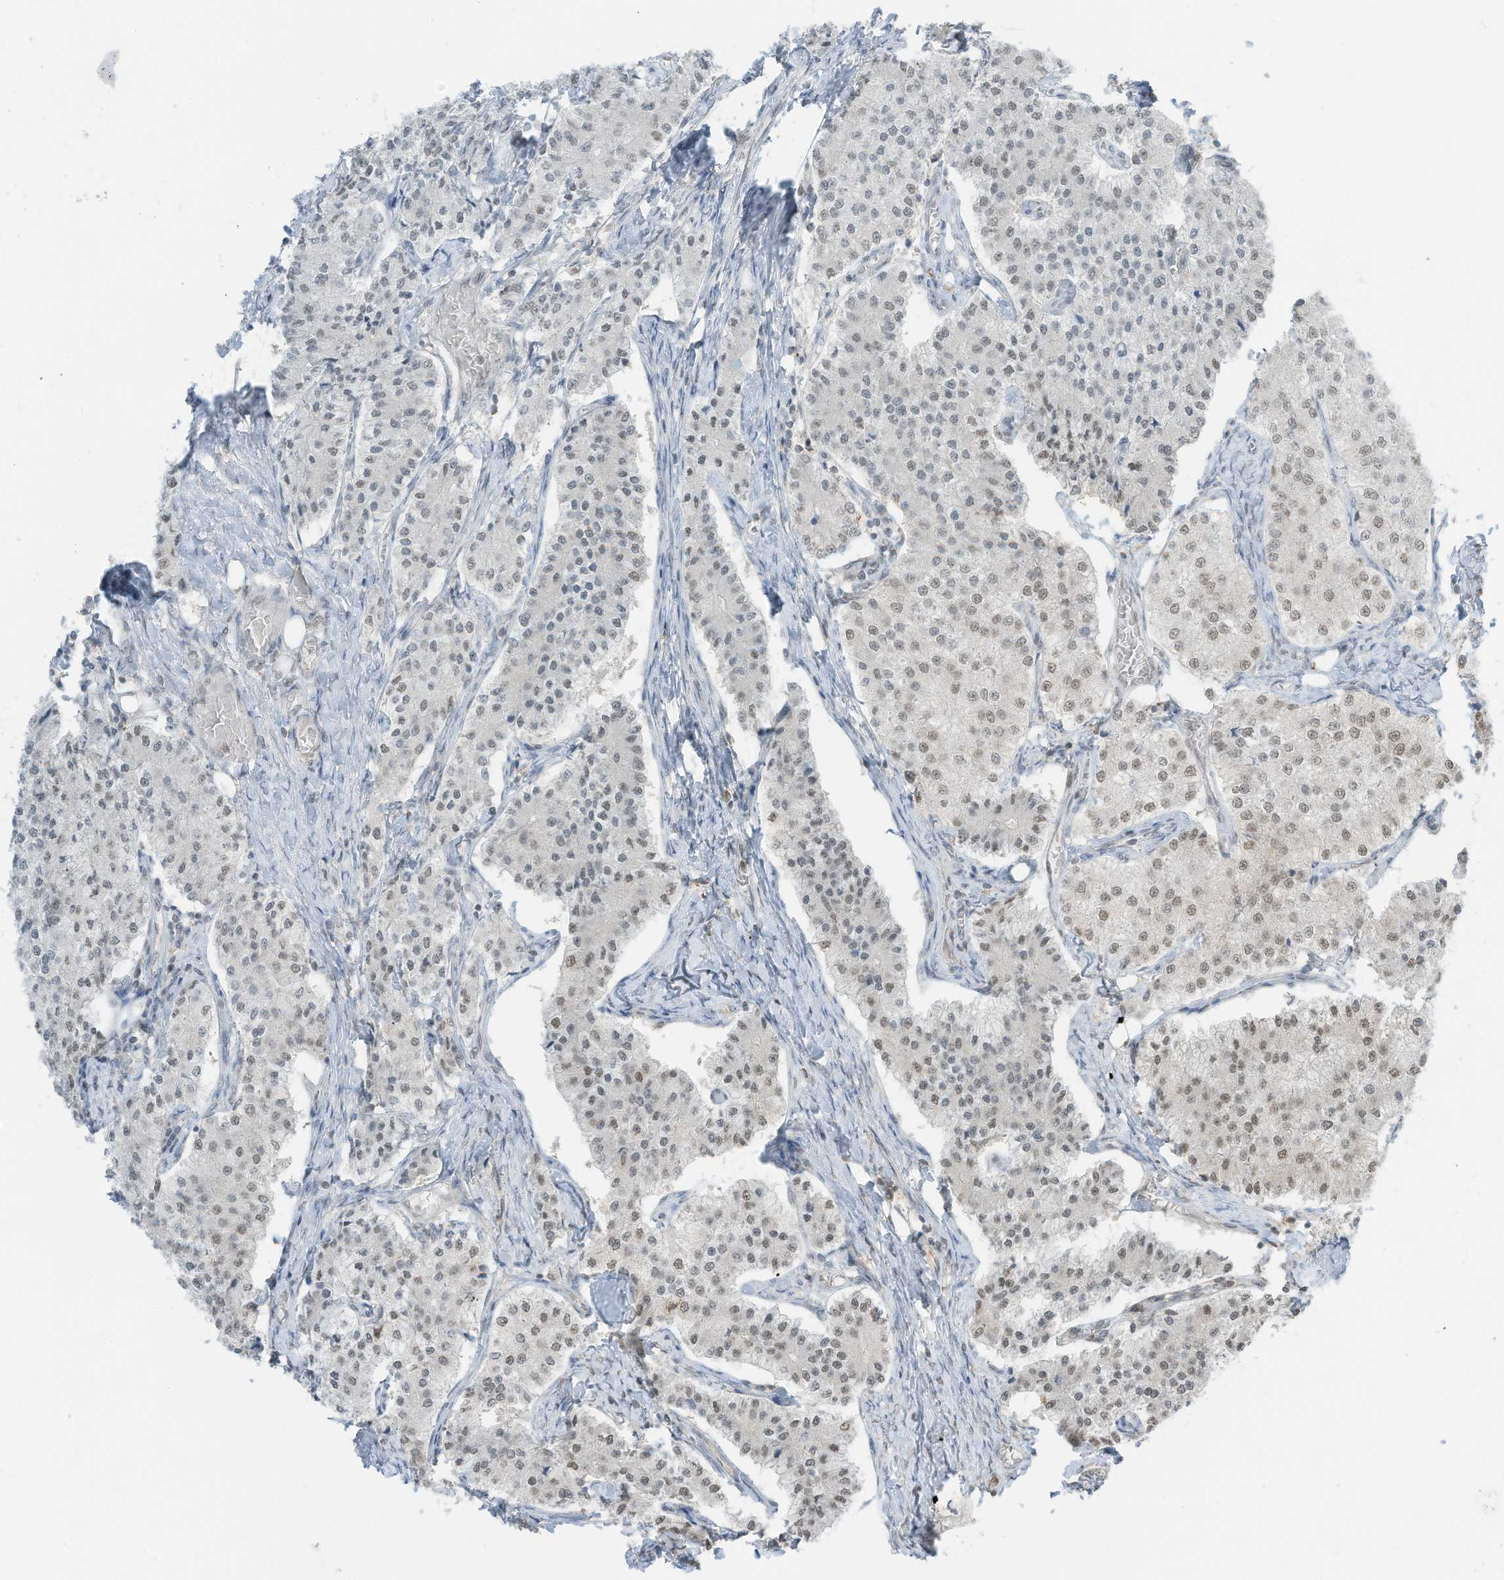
{"staining": {"intensity": "negative", "quantity": "none", "location": "none"}, "tissue": "carcinoid", "cell_type": "Tumor cells", "image_type": "cancer", "snomed": [{"axis": "morphology", "description": "Carcinoid, malignant, NOS"}, {"axis": "topography", "description": "Colon"}], "caption": "Micrograph shows no protein positivity in tumor cells of carcinoid tissue.", "gene": "KPNB1", "patient": {"sex": "female", "age": 52}}